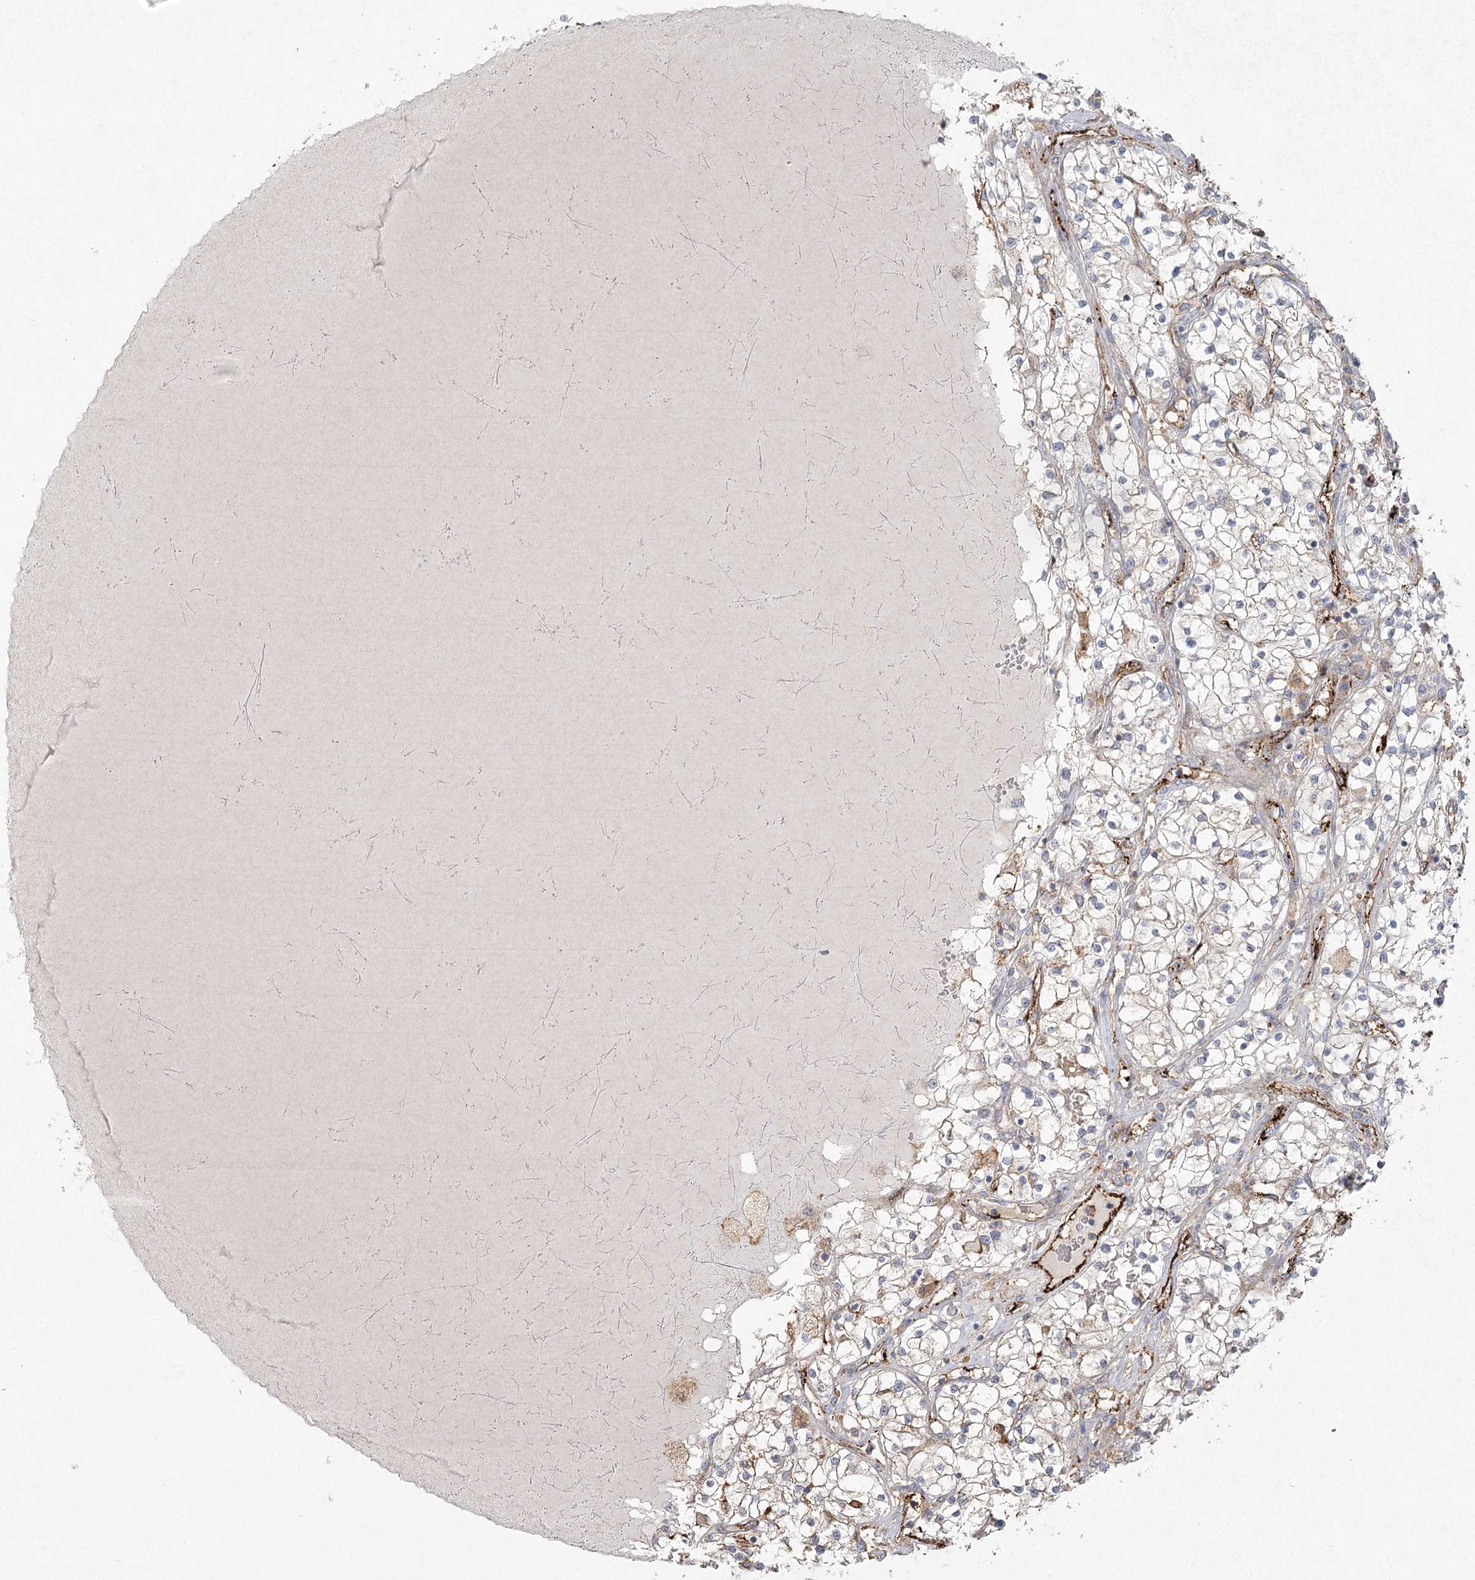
{"staining": {"intensity": "negative", "quantity": "none", "location": "none"}, "tissue": "renal cancer", "cell_type": "Tumor cells", "image_type": "cancer", "snomed": [{"axis": "morphology", "description": "Normal tissue, NOS"}, {"axis": "morphology", "description": "Adenocarcinoma, NOS"}, {"axis": "topography", "description": "Kidney"}], "caption": "This is an IHC photomicrograph of human renal adenocarcinoma. There is no positivity in tumor cells.", "gene": "KBTBD4", "patient": {"sex": "male", "age": 68}}